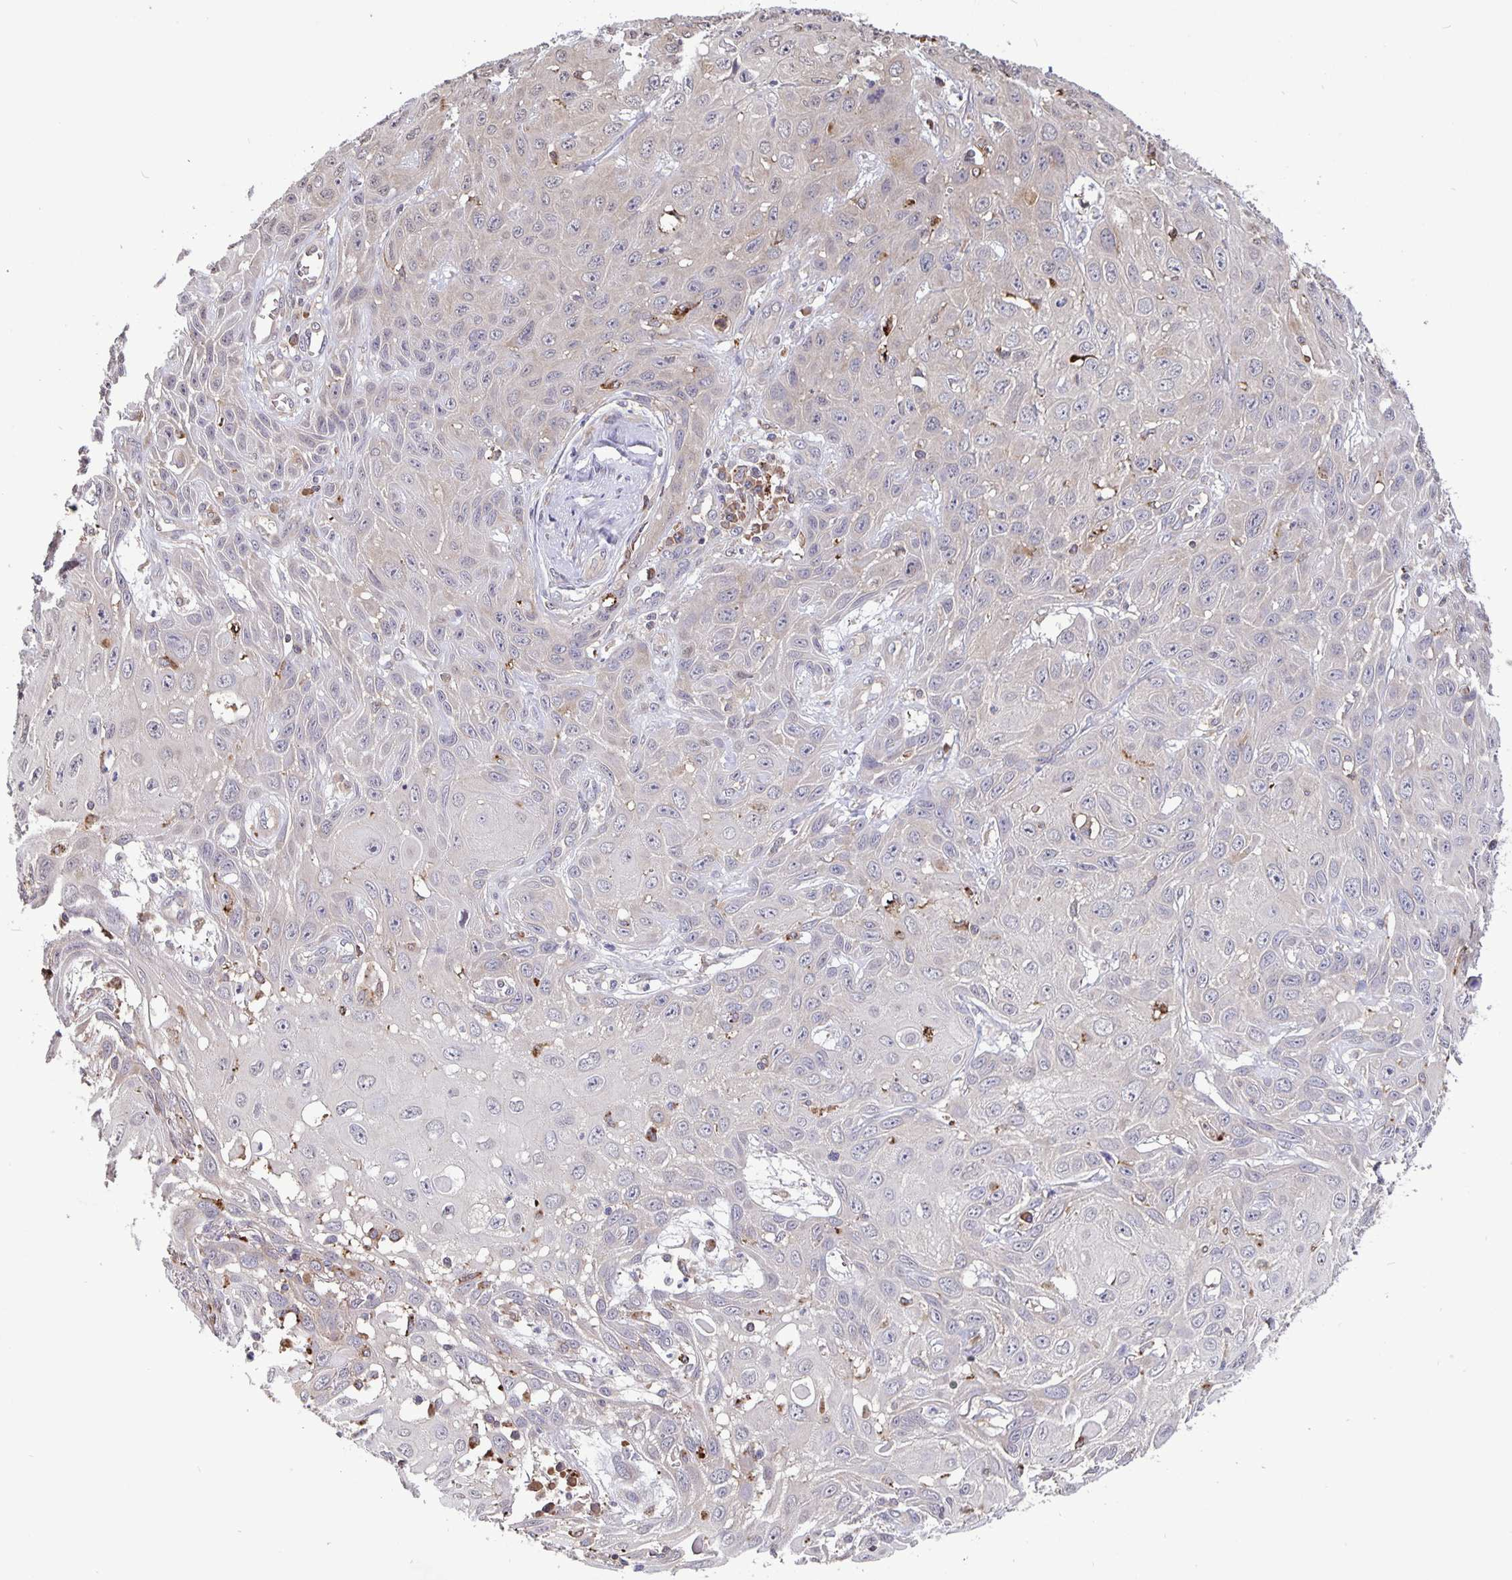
{"staining": {"intensity": "weak", "quantity": "<25%", "location": "cytoplasmic/membranous"}, "tissue": "skin cancer", "cell_type": "Tumor cells", "image_type": "cancer", "snomed": [{"axis": "morphology", "description": "Squamous cell carcinoma, NOS"}, {"axis": "topography", "description": "Skin"}, {"axis": "topography", "description": "Vulva"}], "caption": "Immunohistochemistry of skin cancer (squamous cell carcinoma) displays no expression in tumor cells.", "gene": "FEM1C", "patient": {"sex": "female", "age": 71}}